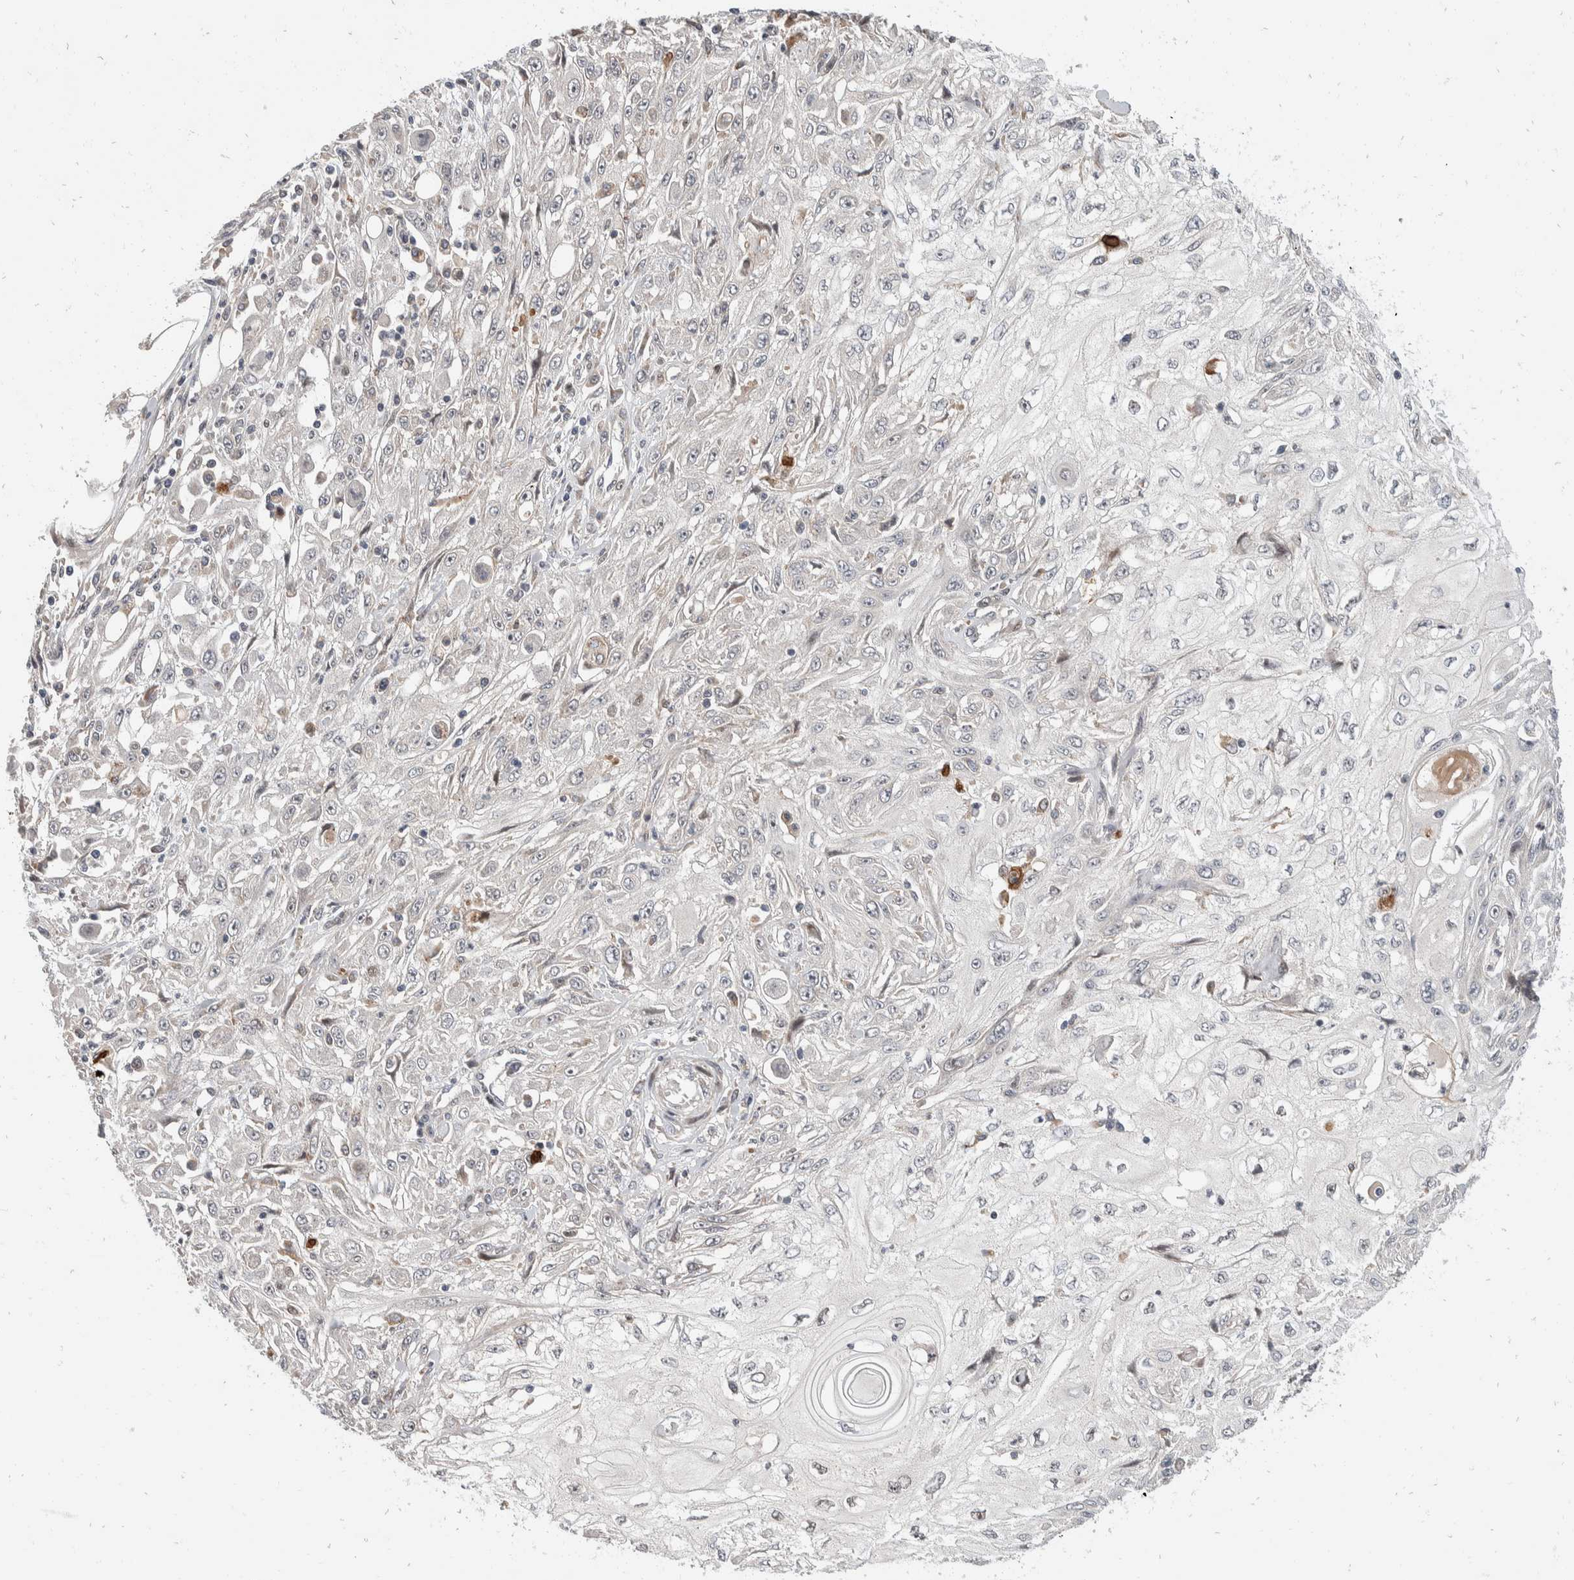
{"staining": {"intensity": "negative", "quantity": "none", "location": "none"}, "tissue": "skin cancer", "cell_type": "Tumor cells", "image_type": "cancer", "snomed": [{"axis": "morphology", "description": "Squamous cell carcinoma, NOS"}, {"axis": "morphology", "description": "Squamous cell carcinoma, metastatic, NOS"}, {"axis": "topography", "description": "Skin"}, {"axis": "topography", "description": "Lymph node"}], "caption": "The photomicrograph displays no staining of tumor cells in skin metastatic squamous cell carcinoma. (DAB IHC, high magnification).", "gene": "ZNF703", "patient": {"sex": "male", "age": 75}}